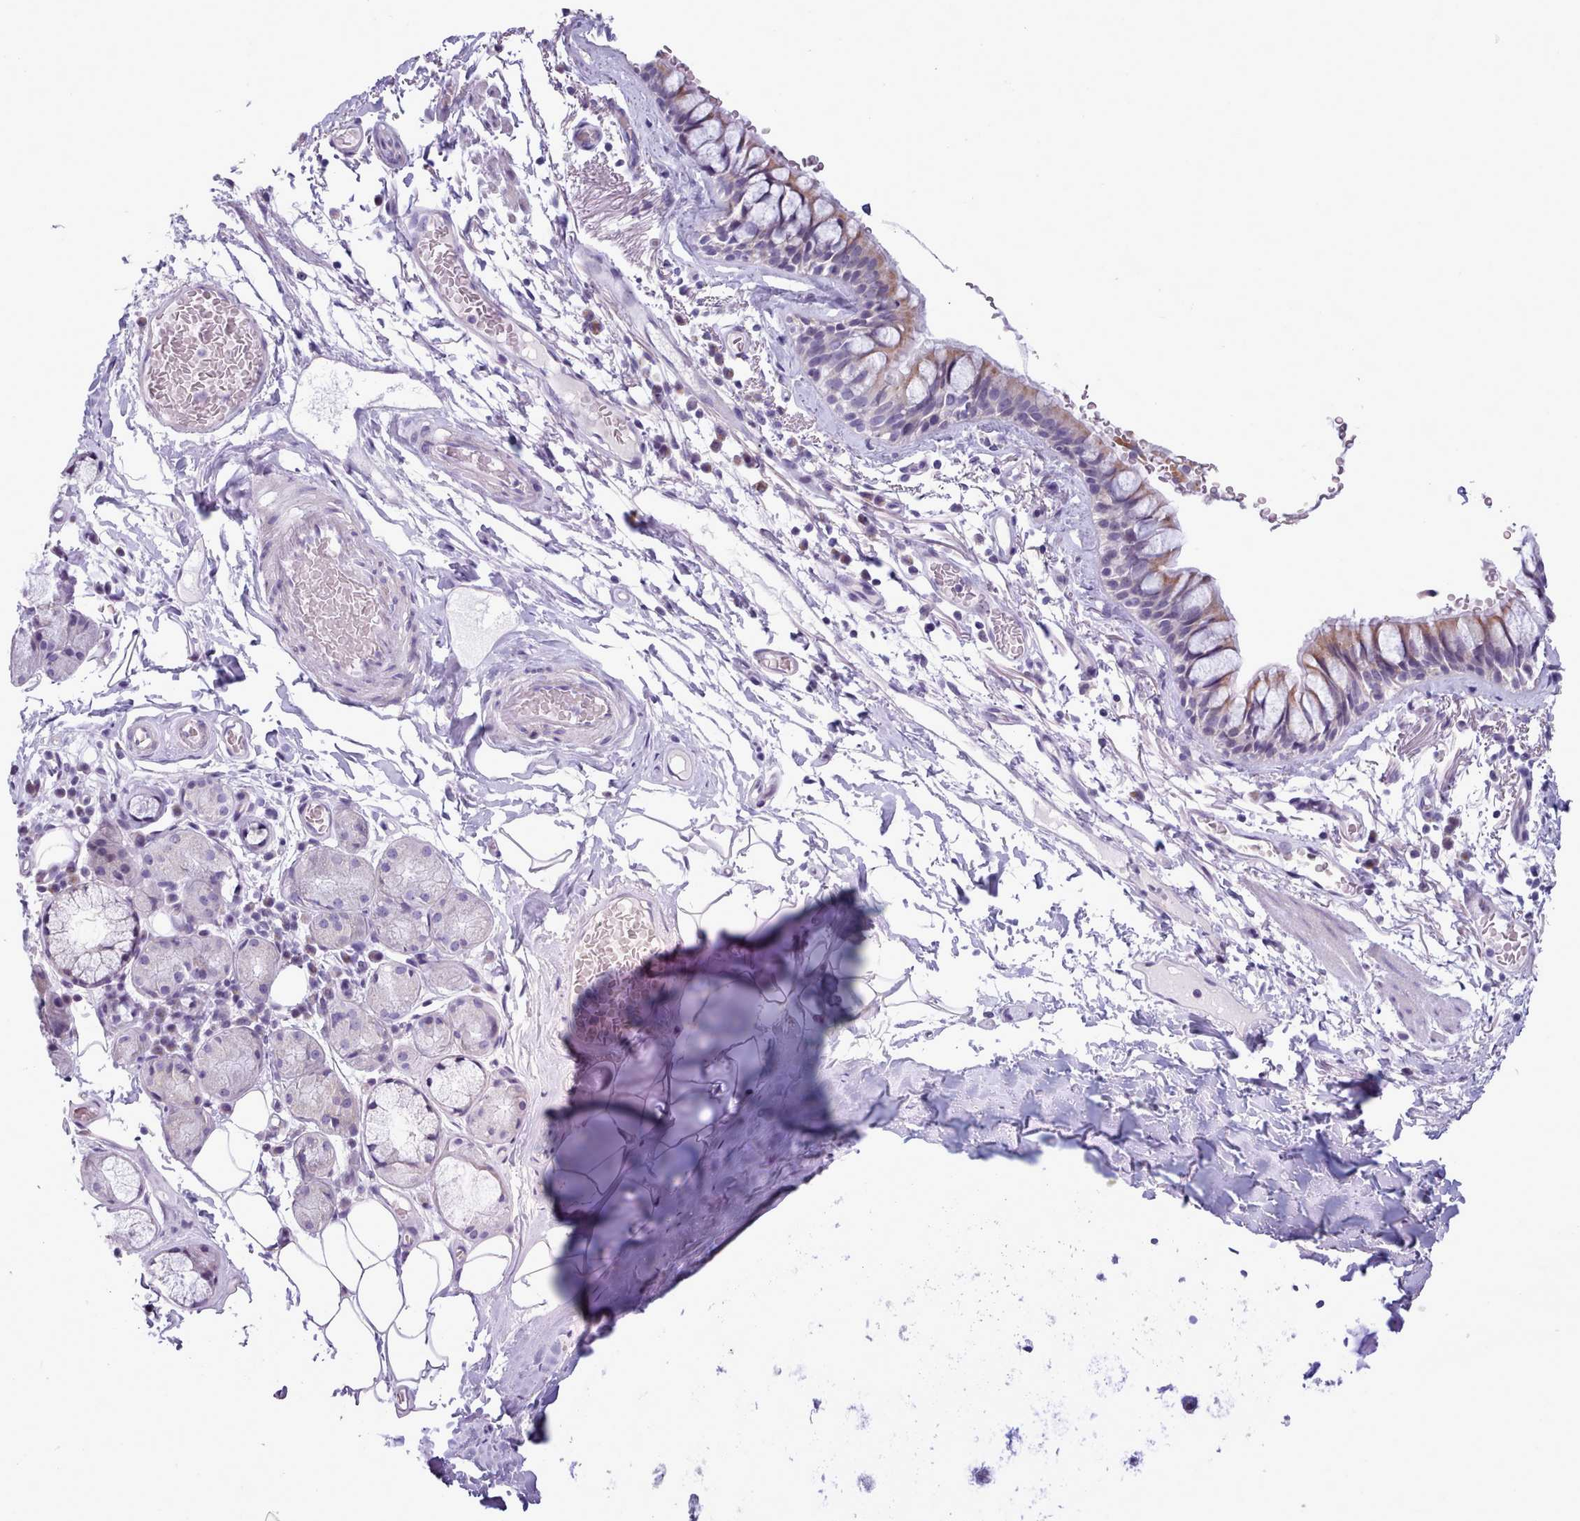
{"staining": {"intensity": "weak", "quantity": "25%-75%", "location": "cytoplasmic/membranous"}, "tissue": "bronchus", "cell_type": "Respiratory epithelial cells", "image_type": "normal", "snomed": [{"axis": "morphology", "description": "Normal tissue, NOS"}, {"axis": "topography", "description": "Cartilage tissue"}], "caption": "Protein expression analysis of normal bronchus shows weak cytoplasmic/membranous positivity in about 25%-75% of respiratory epithelial cells. (DAB = brown stain, brightfield microscopy at high magnification).", "gene": "MYRFL", "patient": {"sex": "male", "age": 63}}